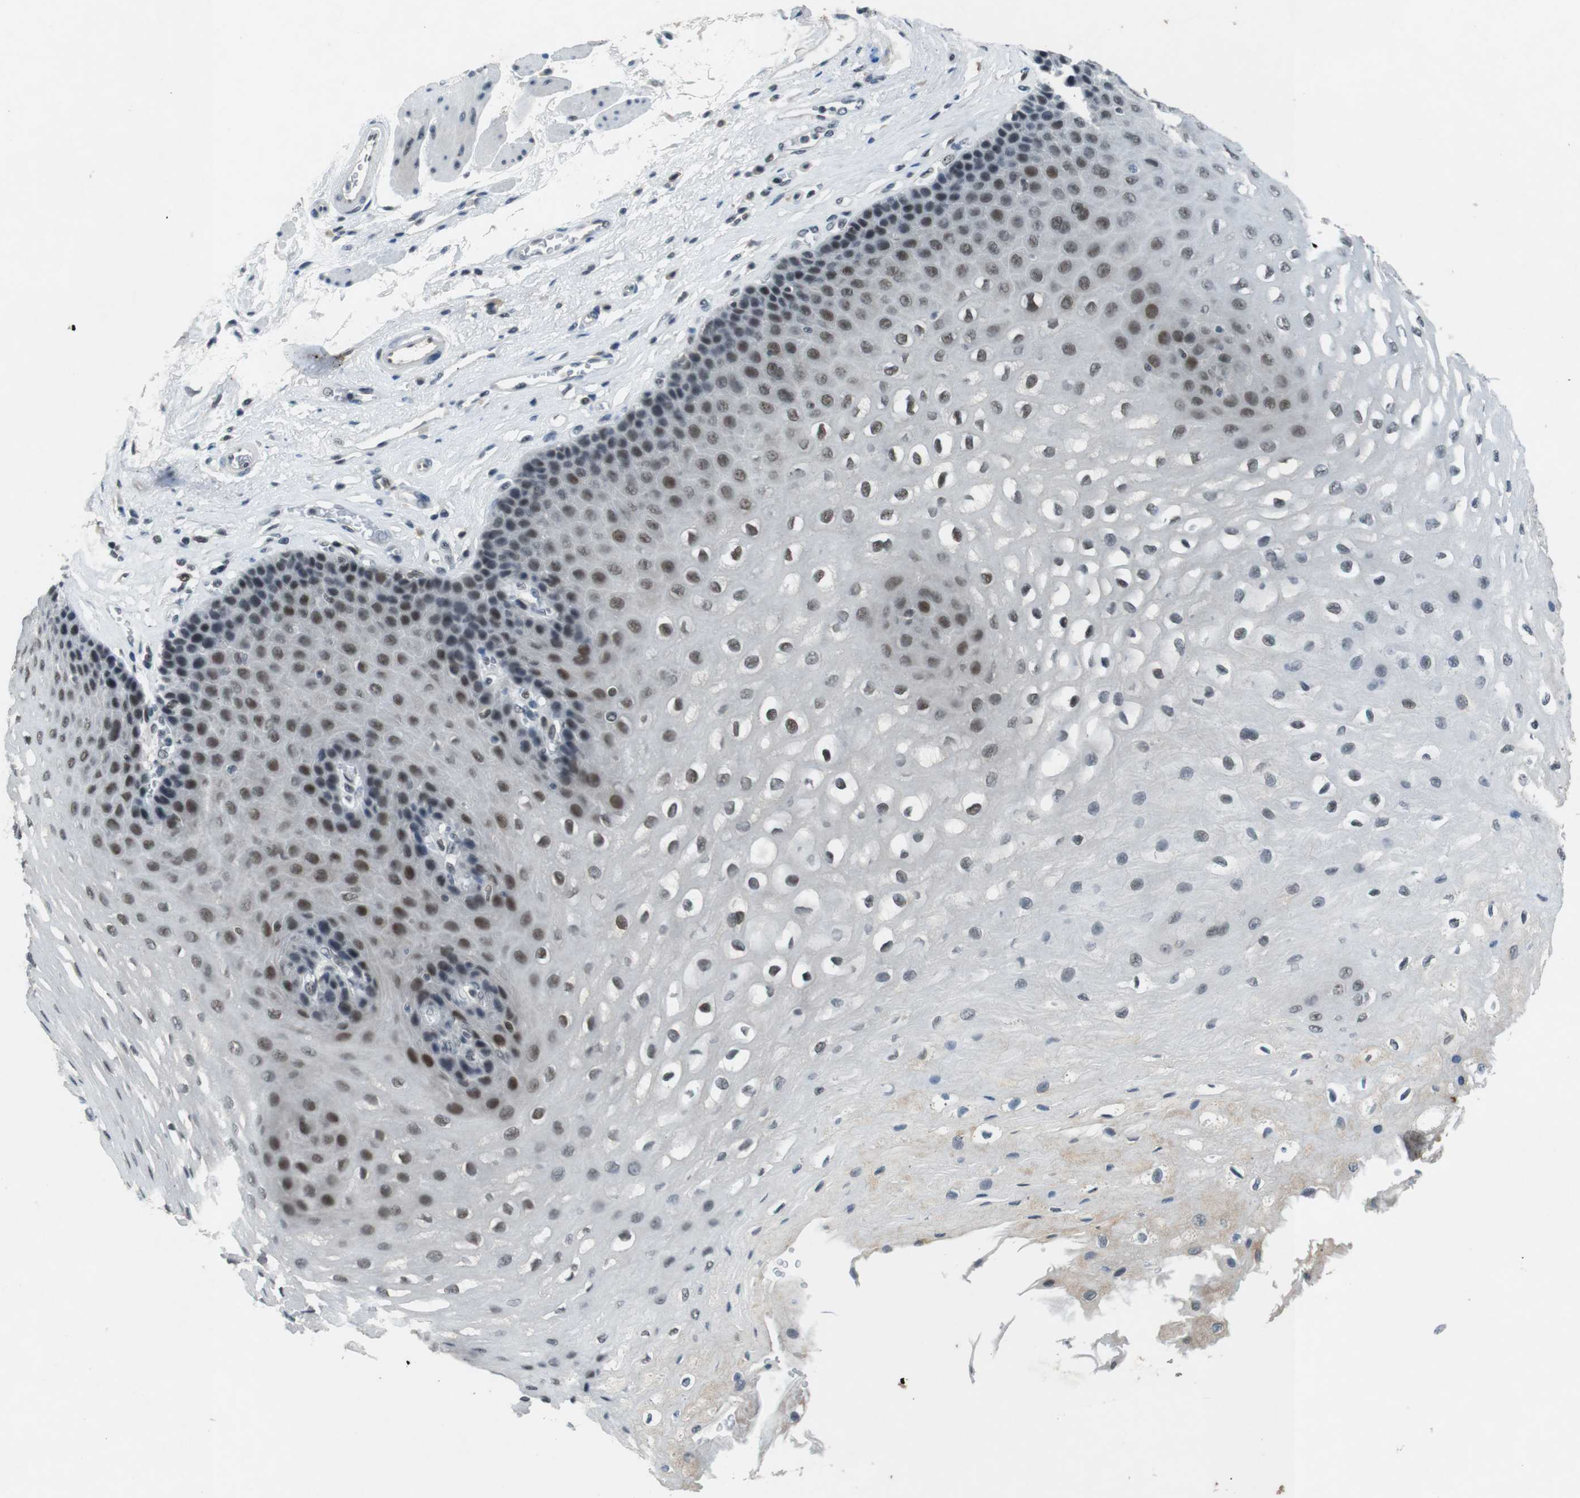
{"staining": {"intensity": "moderate", "quantity": "25%-75%", "location": "nuclear"}, "tissue": "esophagus", "cell_type": "Squamous epithelial cells", "image_type": "normal", "snomed": [{"axis": "morphology", "description": "Normal tissue, NOS"}, {"axis": "topography", "description": "Esophagus"}], "caption": "Protein staining shows moderate nuclear positivity in approximately 25%-75% of squamous epithelial cells in unremarkable esophagus. (DAB IHC with brightfield microscopy, high magnification).", "gene": "USP7", "patient": {"sex": "female", "age": 72}}